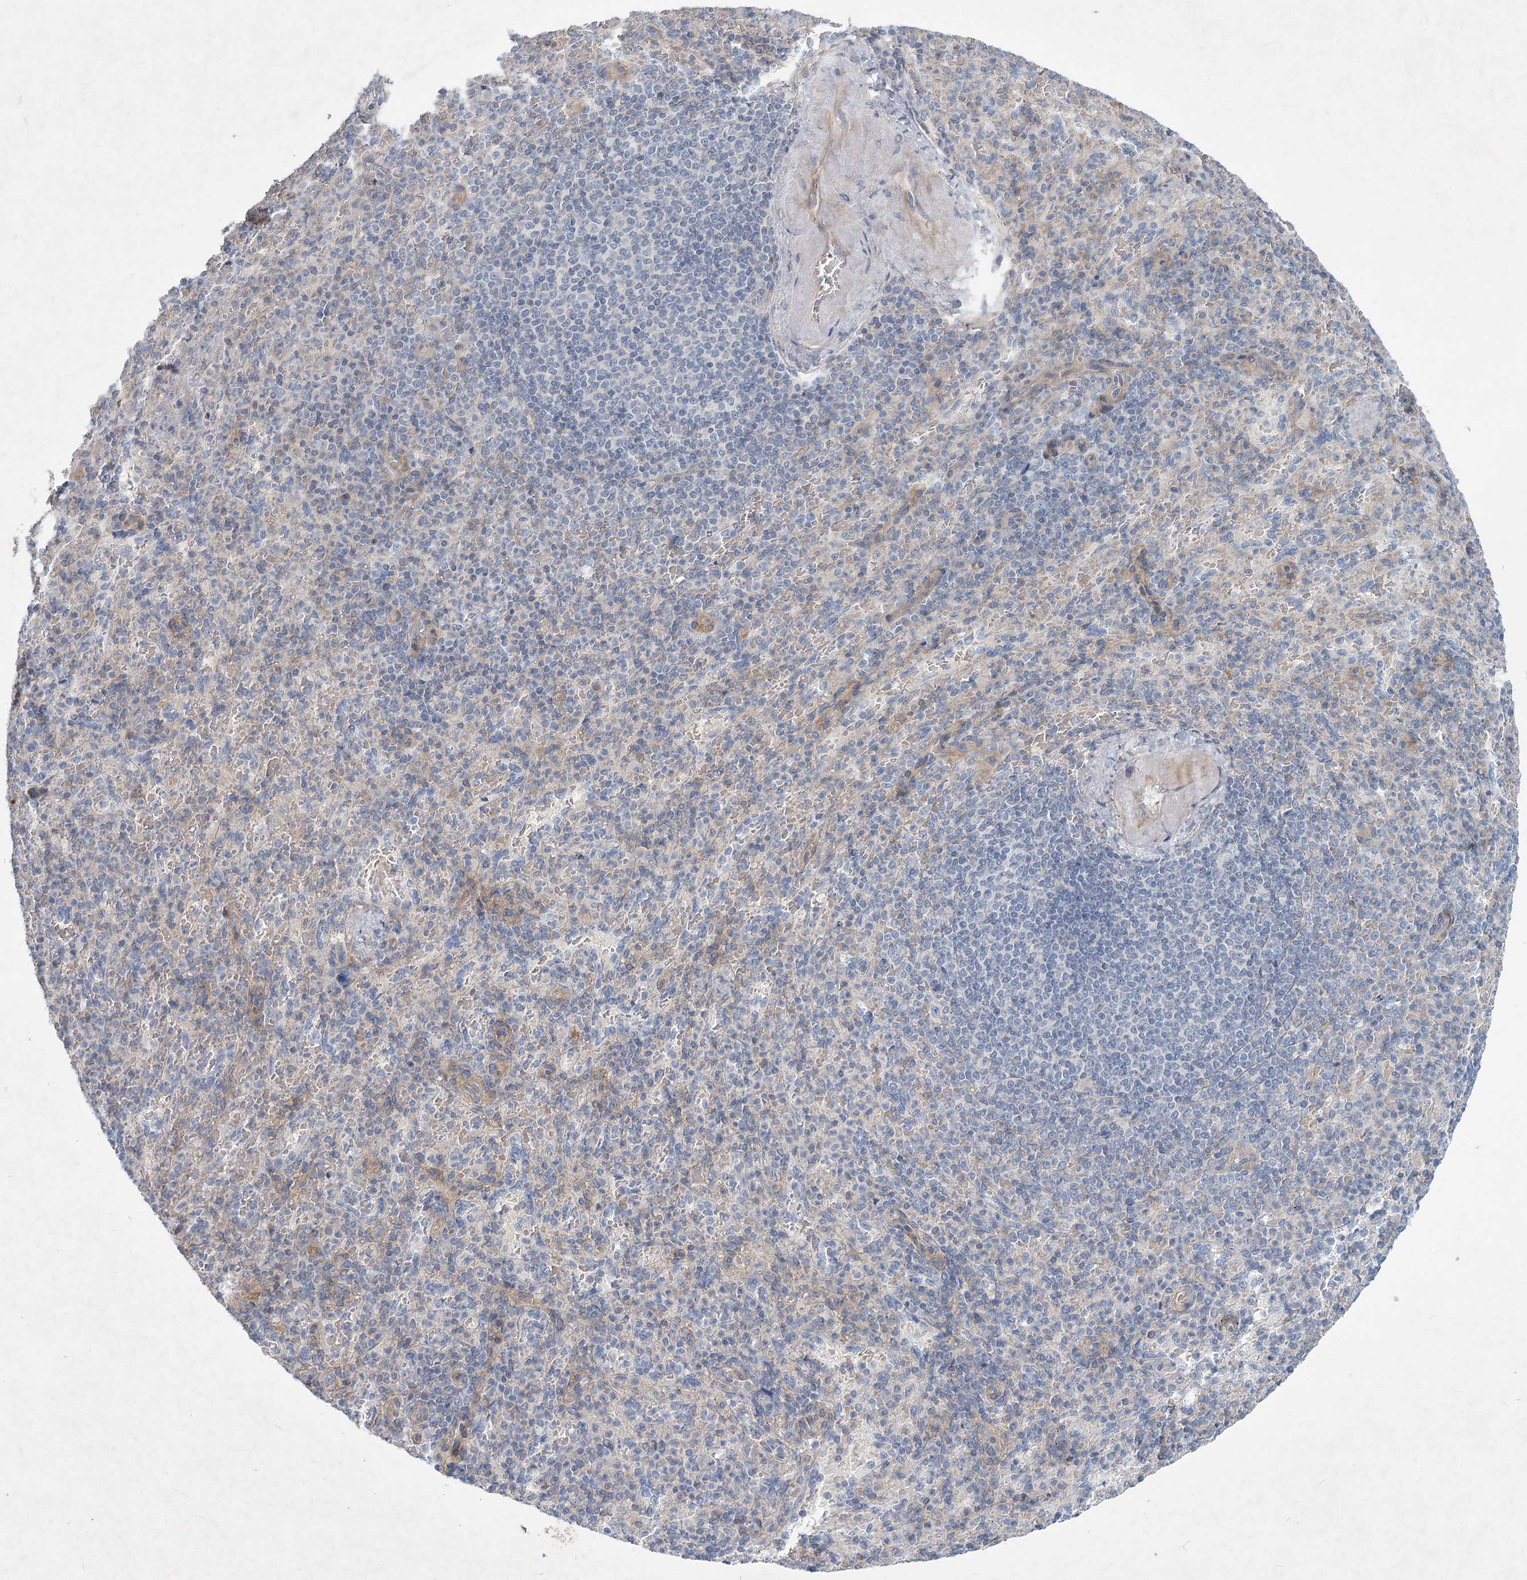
{"staining": {"intensity": "negative", "quantity": "none", "location": "none"}, "tissue": "spleen", "cell_type": "Cells in red pulp", "image_type": "normal", "snomed": [{"axis": "morphology", "description": "Normal tissue, NOS"}, {"axis": "topography", "description": "Spleen"}], "caption": "Benign spleen was stained to show a protein in brown. There is no significant positivity in cells in red pulp. (DAB (3,3'-diaminobenzidine) immunohistochemistry with hematoxylin counter stain).", "gene": "DNMBP", "patient": {"sex": "female", "age": 74}}